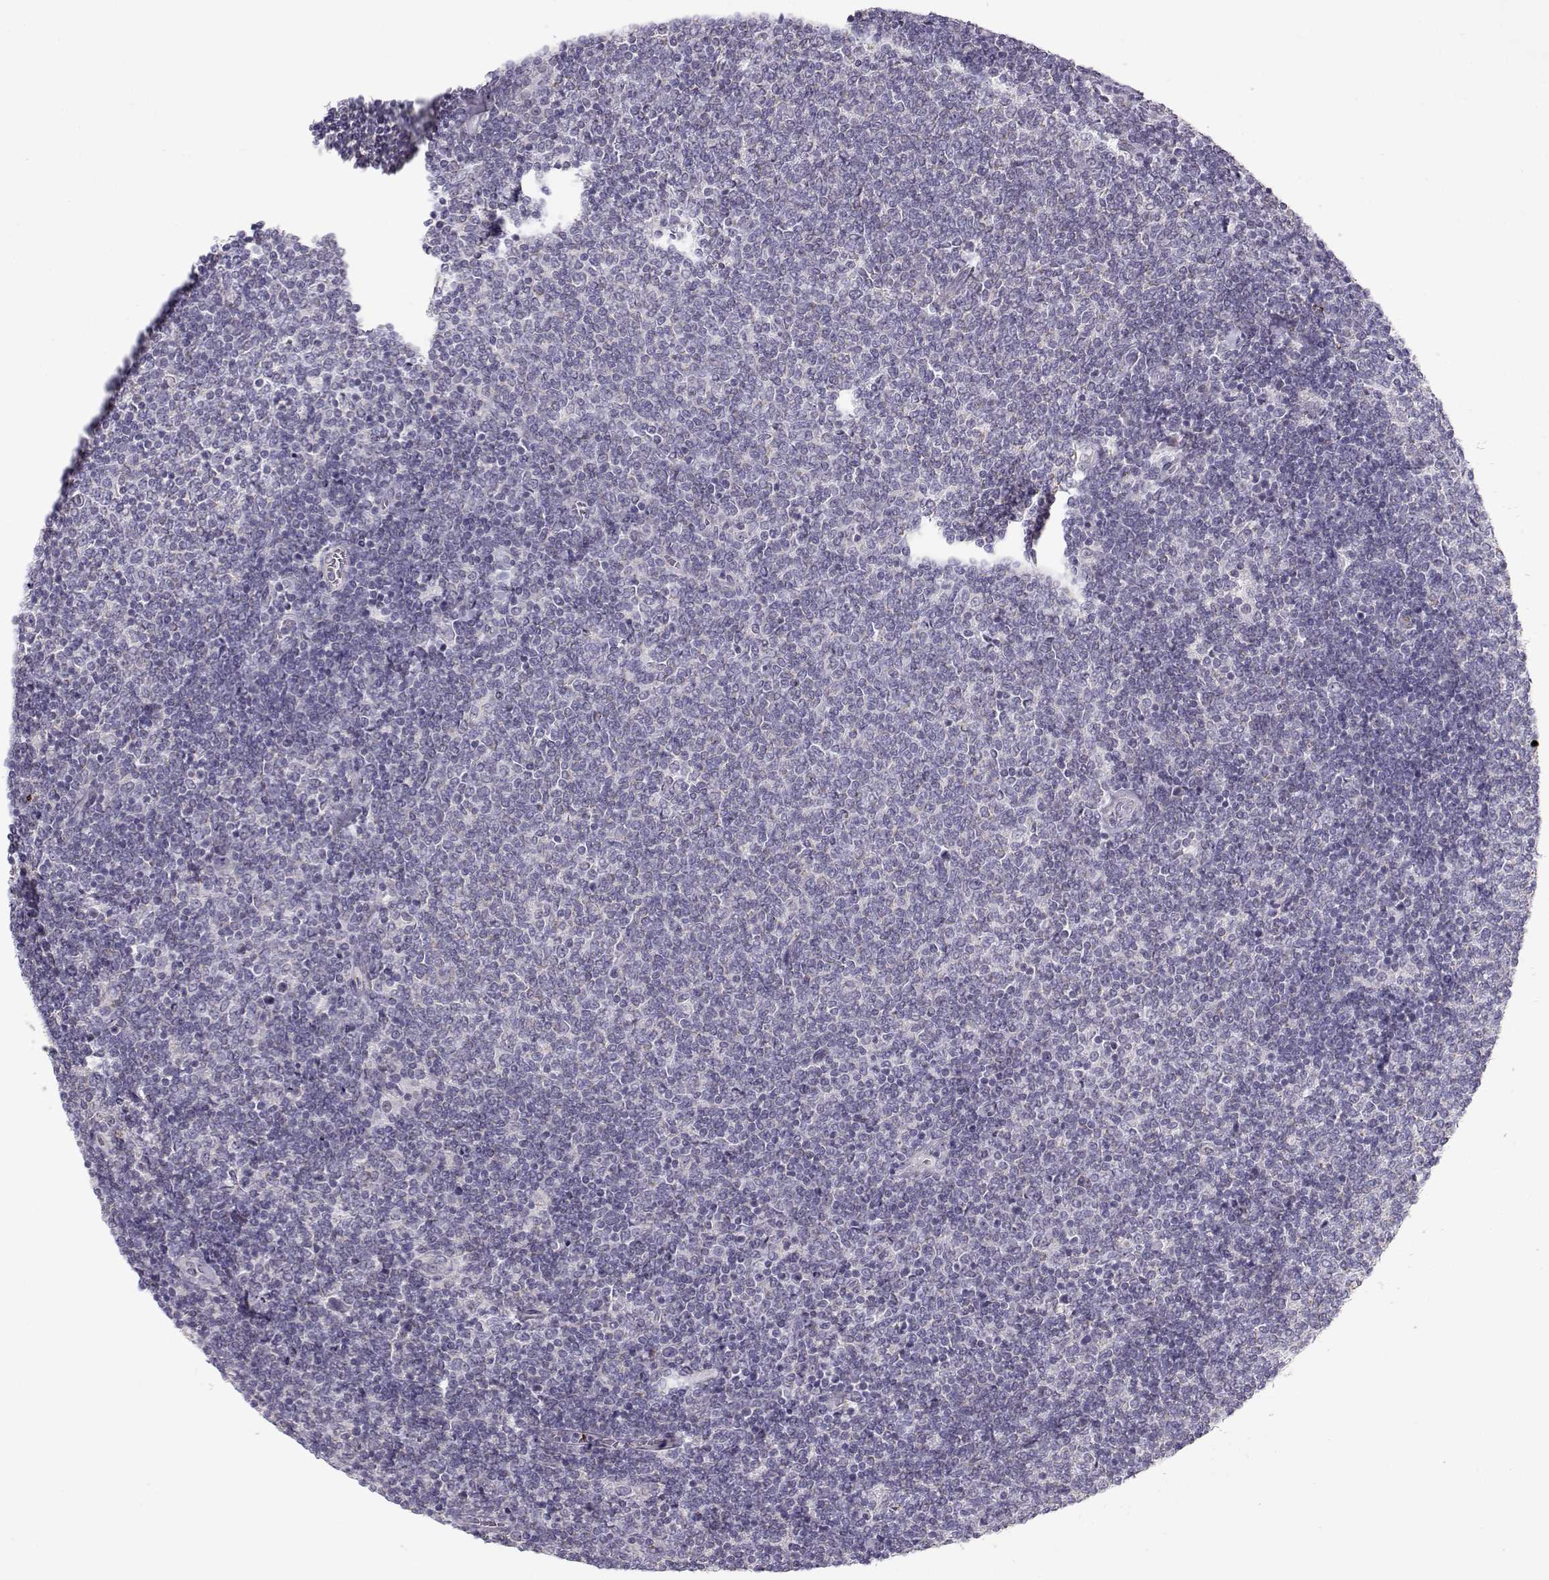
{"staining": {"intensity": "negative", "quantity": "none", "location": "none"}, "tissue": "lymphoma", "cell_type": "Tumor cells", "image_type": "cancer", "snomed": [{"axis": "morphology", "description": "Malignant lymphoma, non-Hodgkin's type, Low grade"}, {"axis": "topography", "description": "Lymph node"}], "caption": "Tumor cells show no significant protein expression in lymphoma.", "gene": "KLF17", "patient": {"sex": "male", "age": 52}}